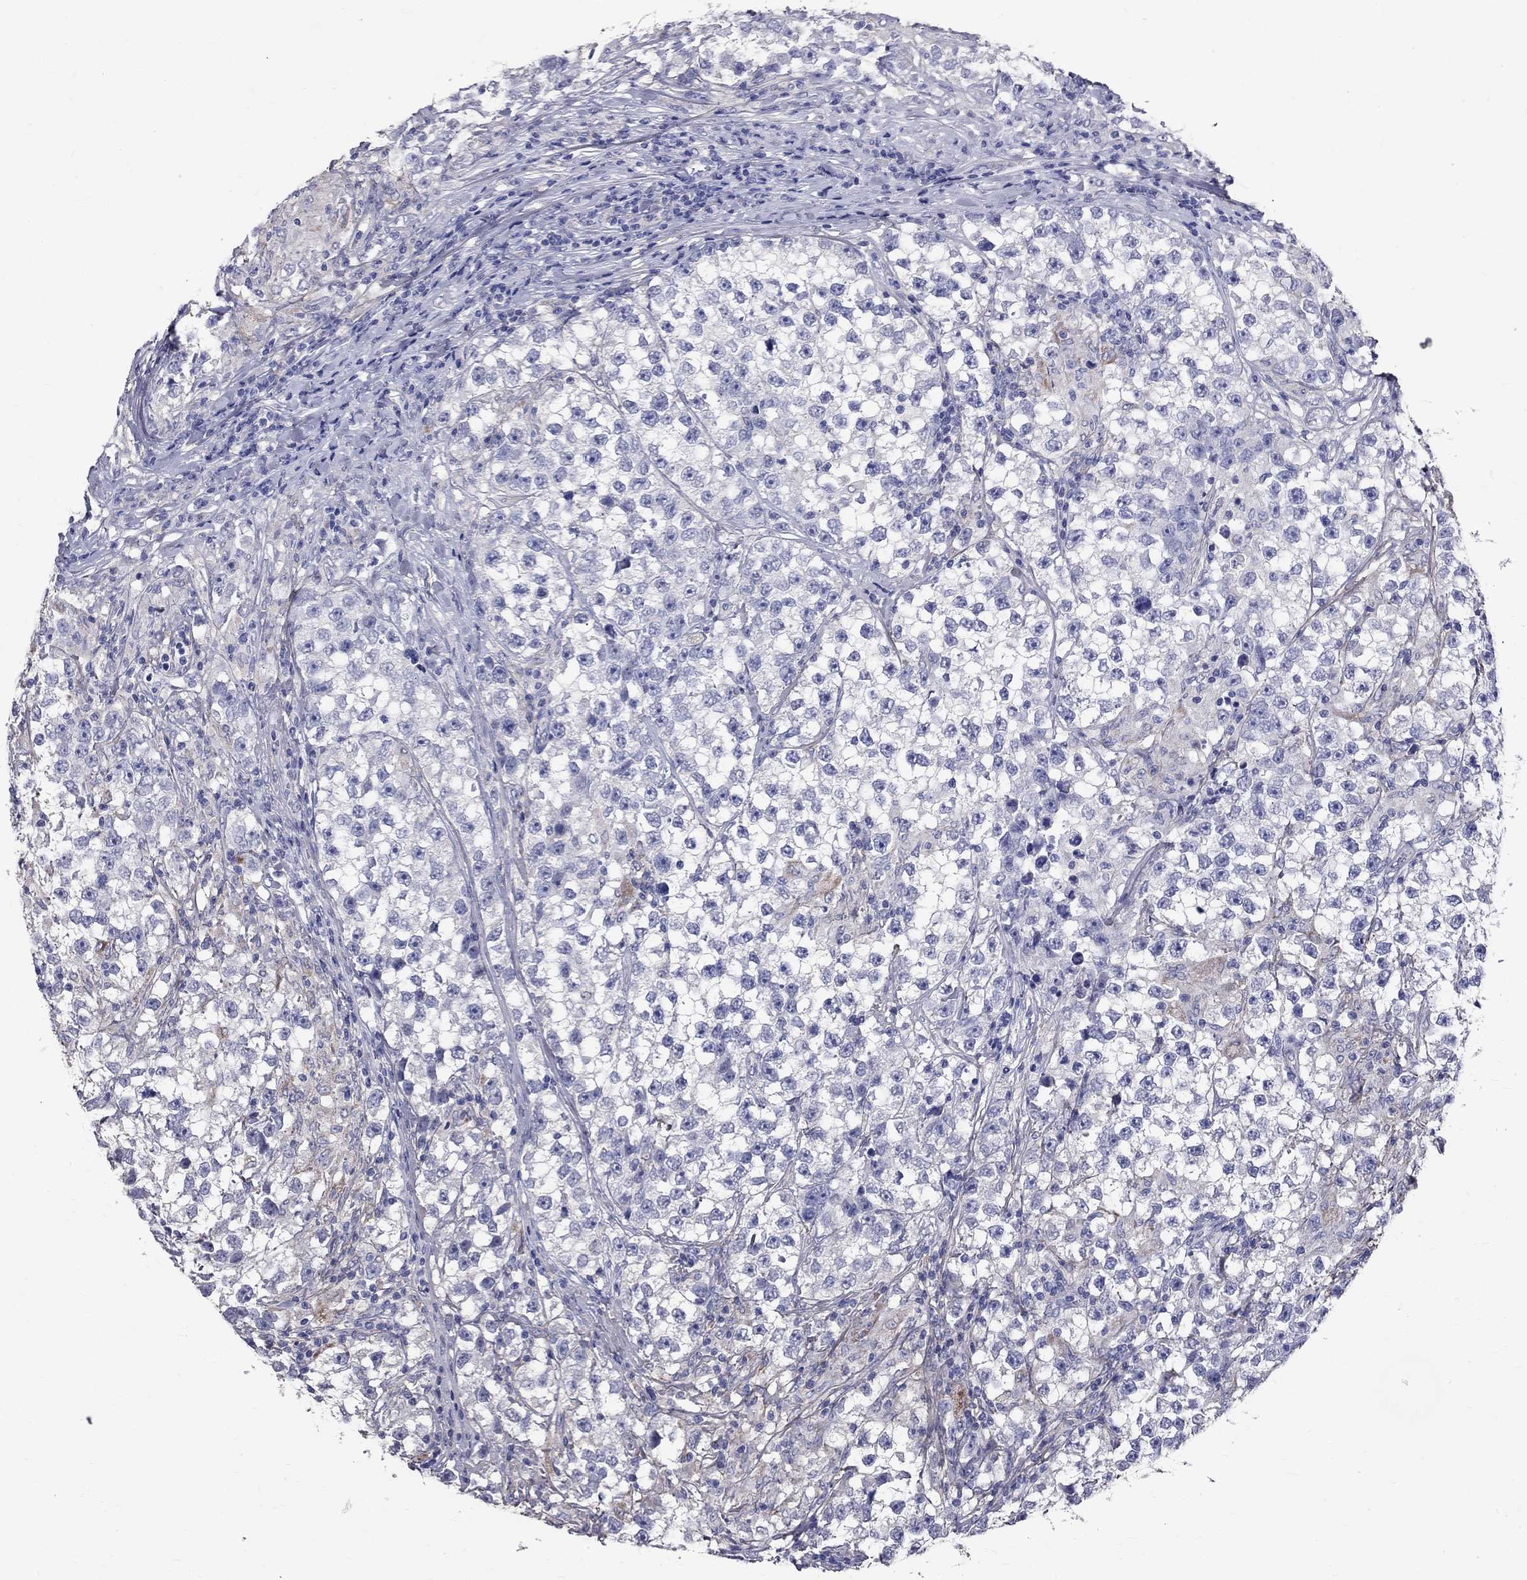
{"staining": {"intensity": "weak", "quantity": "25%-75%", "location": "cytoplasmic/membranous"}, "tissue": "testis cancer", "cell_type": "Tumor cells", "image_type": "cancer", "snomed": [{"axis": "morphology", "description": "Seminoma, NOS"}, {"axis": "topography", "description": "Testis"}], "caption": "Testis cancer (seminoma) tissue shows weak cytoplasmic/membranous positivity in about 25%-75% of tumor cells, visualized by immunohistochemistry. The staining was performed using DAB, with brown indicating positive protein expression. Nuclei are stained blue with hematoxylin.", "gene": "ANXA10", "patient": {"sex": "male", "age": 46}}